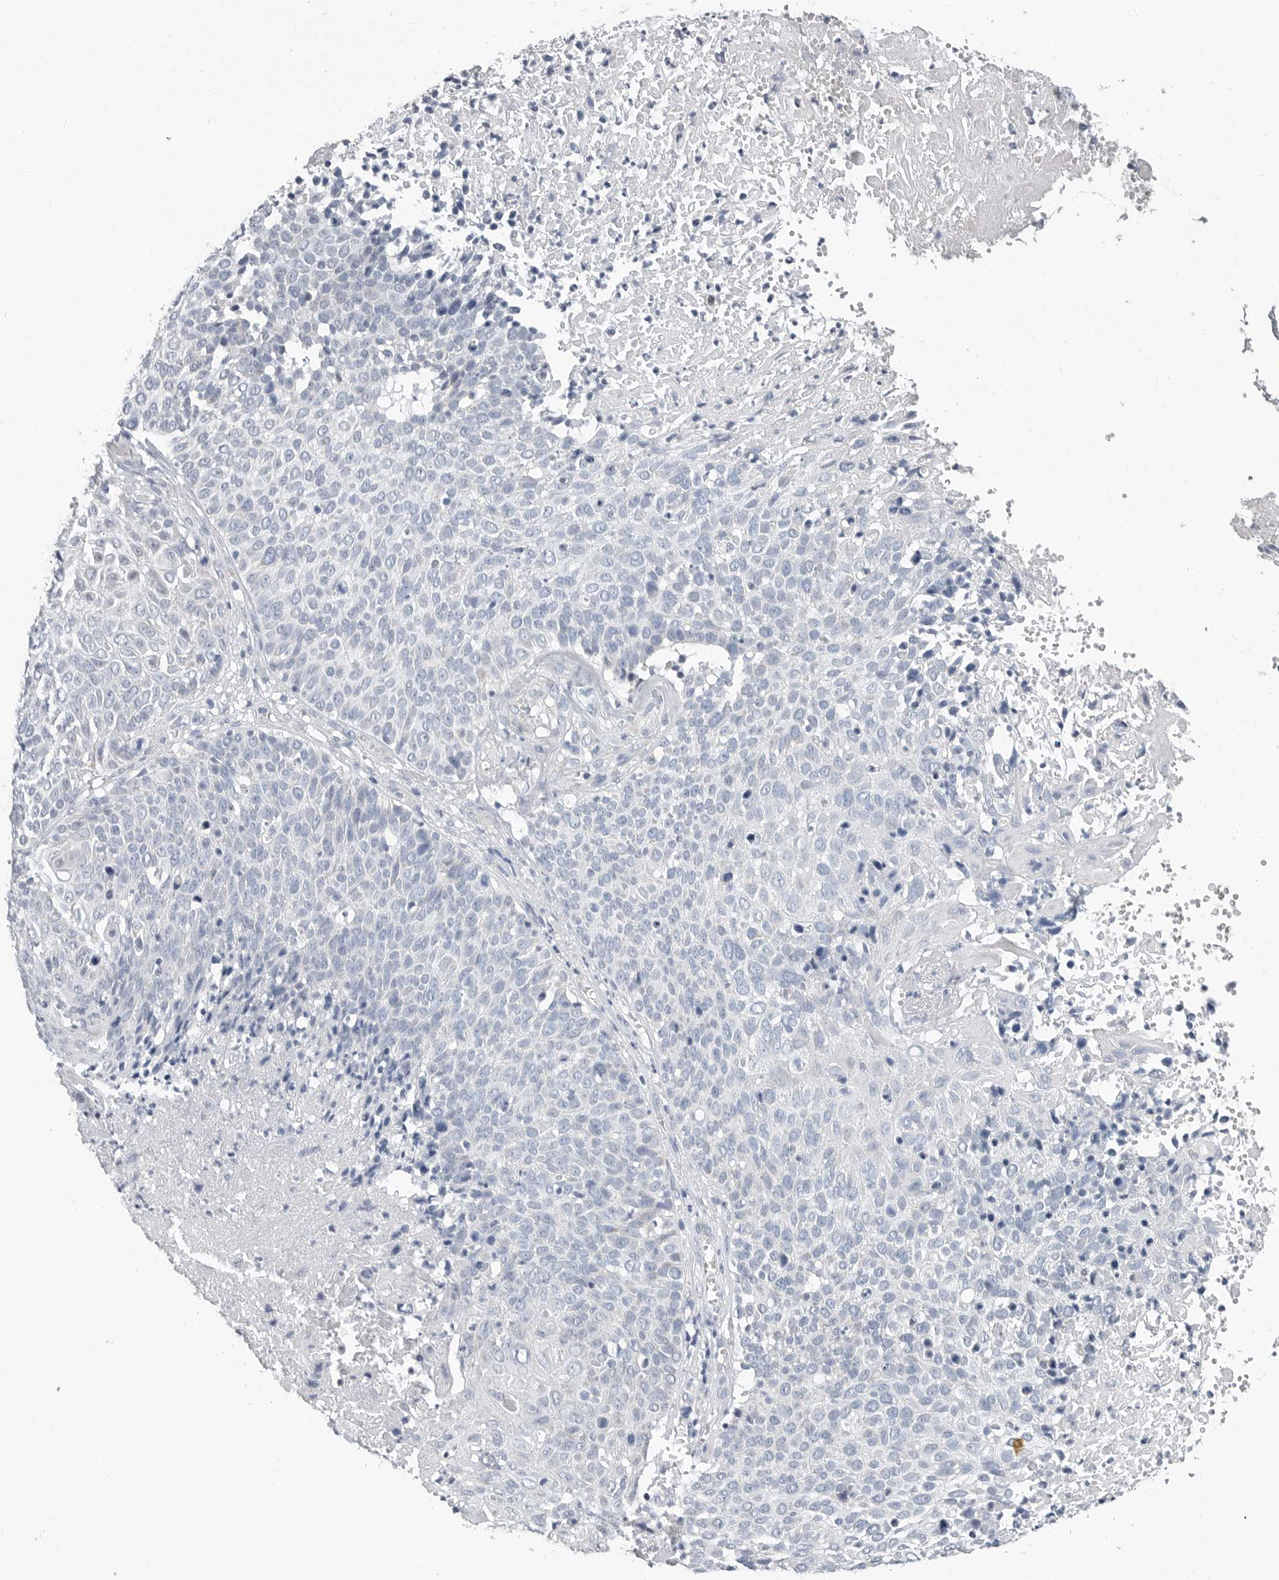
{"staining": {"intensity": "negative", "quantity": "none", "location": "none"}, "tissue": "cervical cancer", "cell_type": "Tumor cells", "image_type": "cancer", "snomed": [{"axis": "morphology", "description": "Squamous cell carcinoma, NOS"}, {"axis": "topography", "description": "Cervix"}], "caption": "Immunohistochemistry photomicrograph of squamous cell carcinoma (cervical) stained for a protein (brown), which reveals no expression in tumor cells. The staining was performed using DAB to visualize the protein expression in brown, while the nuclei were stained in blue with hematoxylin (Magnification: 20x).", "gene": "PLN", "patient": {"sex": "female", "age": 74}}